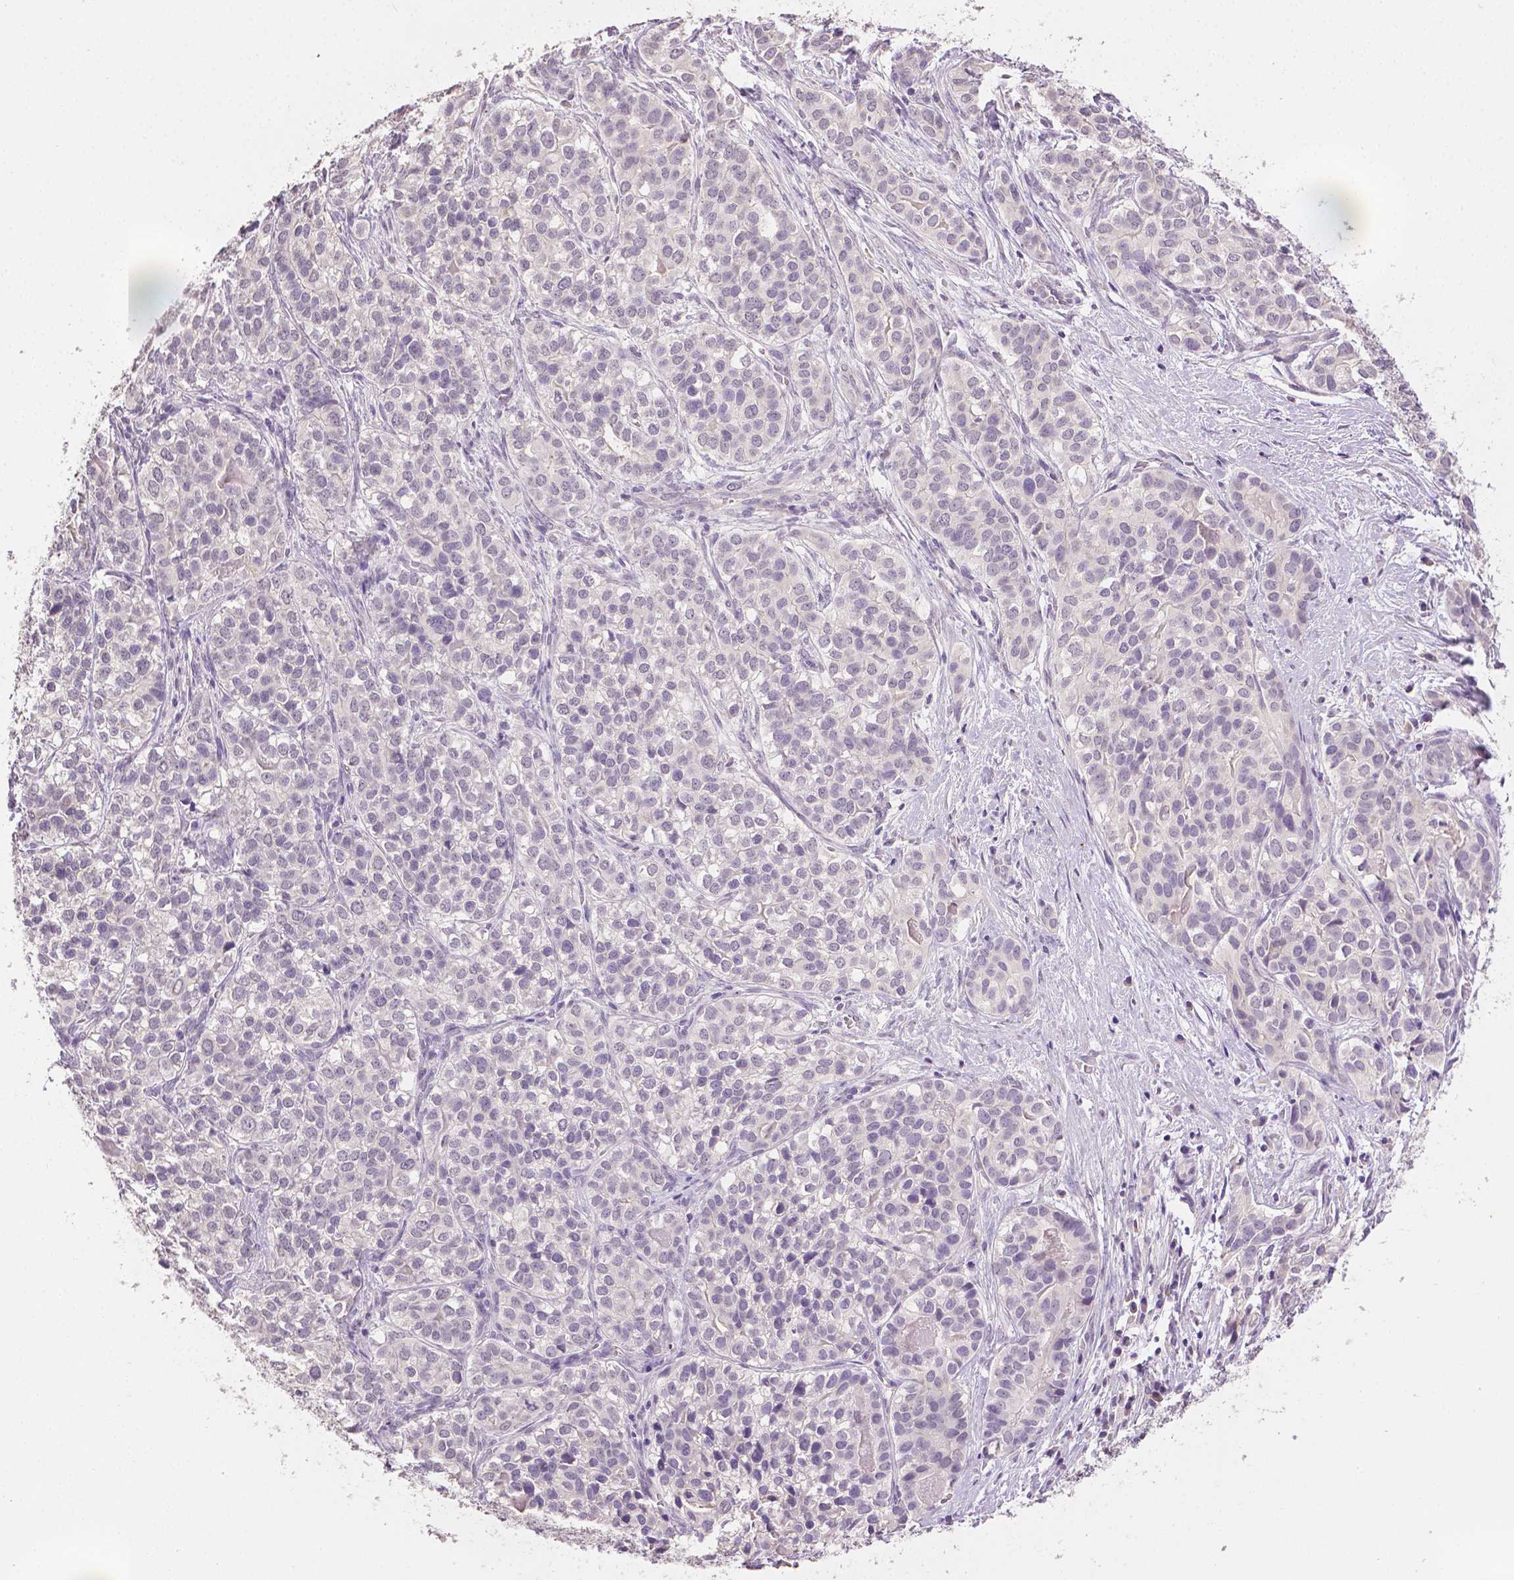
{"staining": {"intensity": "negative", "quantity": "none", "location": "none"}, "tissue": "liver cancer", "cell_type": "Tumor cells", "image_type": "cancer", "snomed": [{"axis": "morphology", "description": "Cholangiocarcinoma"}, {"axis": "topography", "description": "Liver"}], "caption": "Protein analysis of liver cancer (cholangiocarcinoma) displays no significant staining in tumor cells.", "gene": "TGM1", "patient": {"sex": "male", "age": 56}}